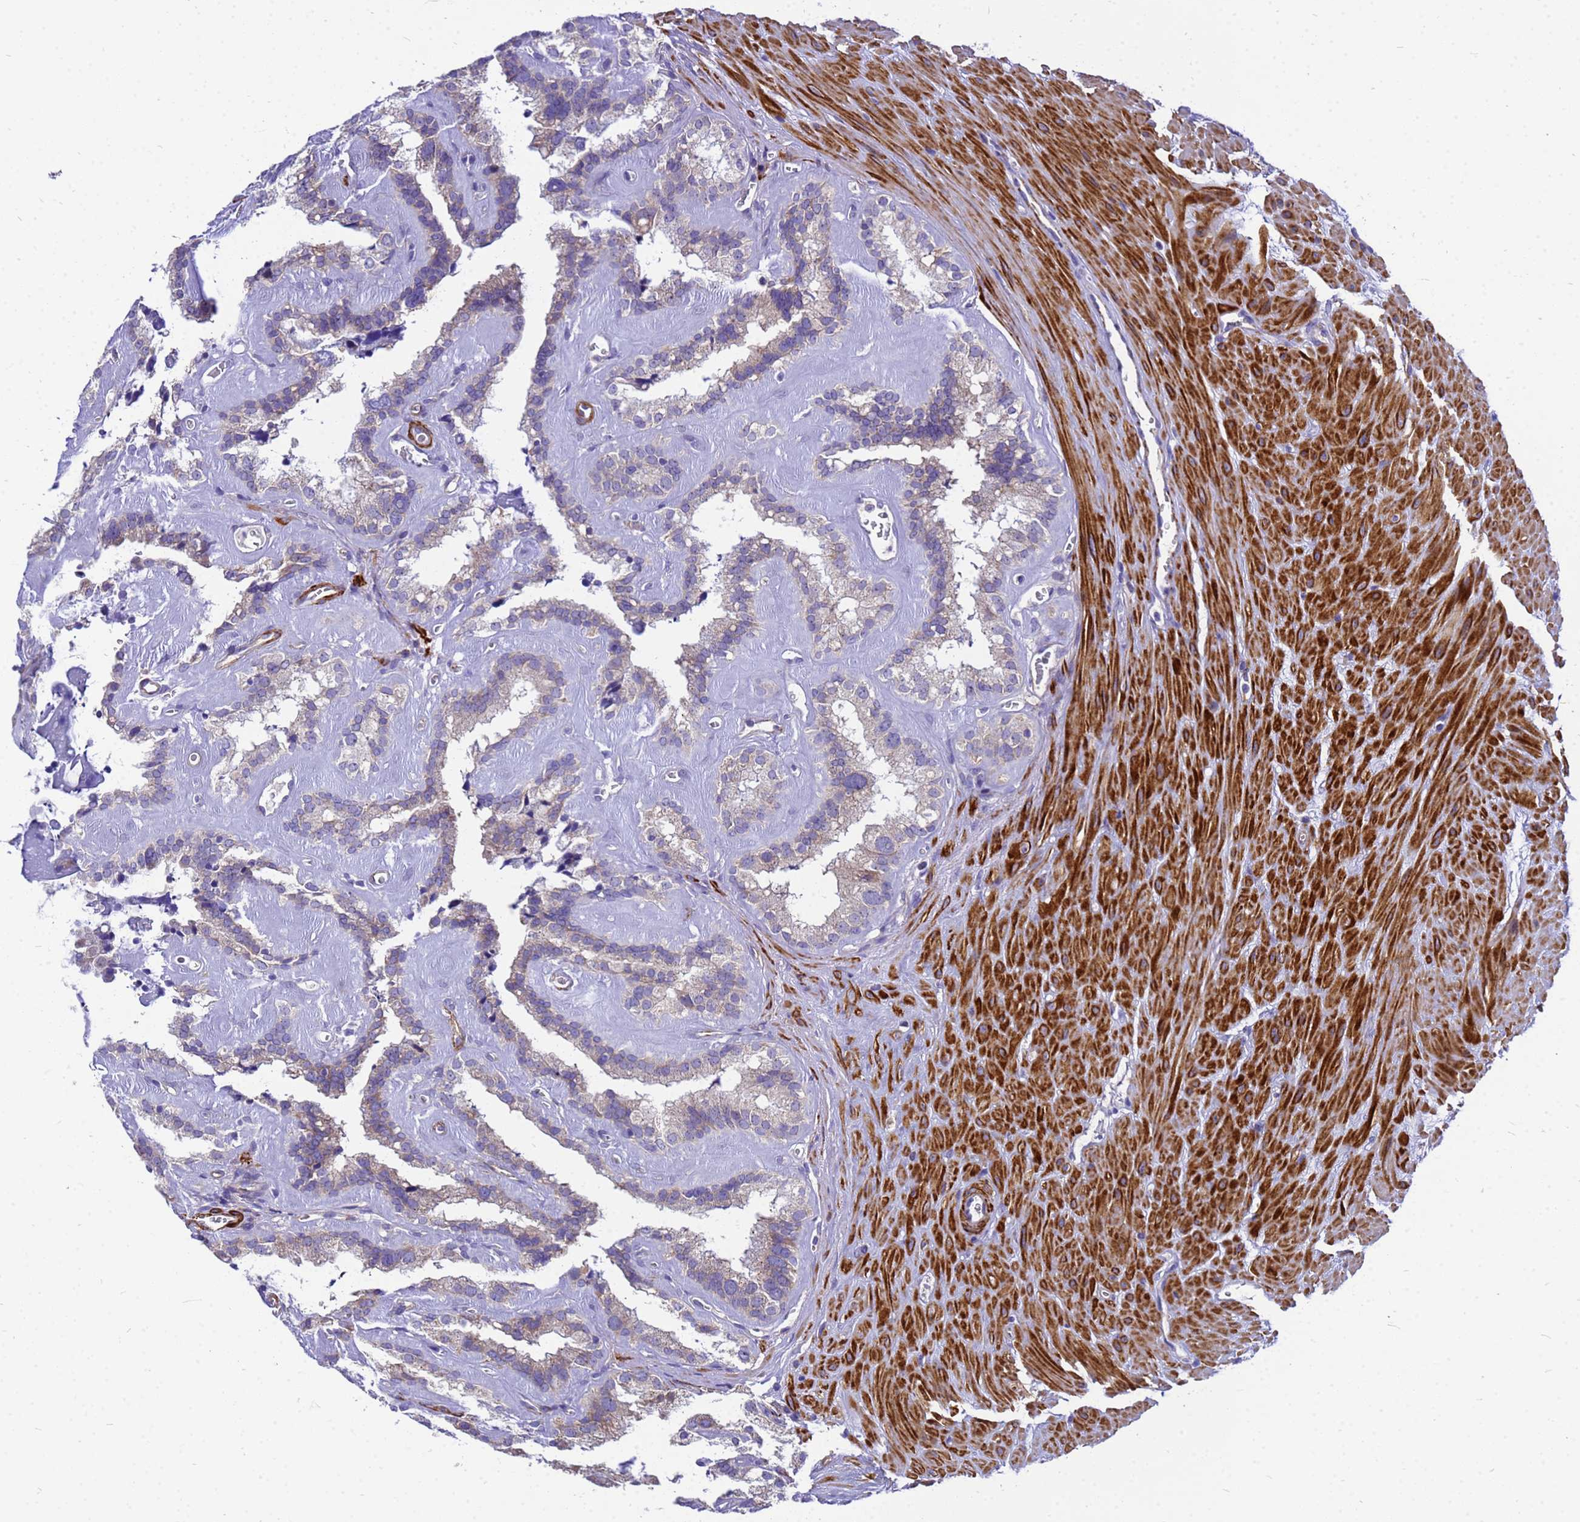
{"staining": {"intensity": "negative", "quantity": "none", "location": "none"}, "tissue": "seminal vesicle", "cell_type": "Glandular cells", "image_type": "normal", "snomed": [{"axis": "morphology", "description": "Normal tissue, NOS"}, {"axis": "topography", "description": "Prostate"}, {"axis": "topography", "description": "Seminal veicle"}], "caption": "This is an immunohistochemistry image of benign seminal vesicle. There is no expression in glandular cells.", "gene": "POP7", "patient": {"sex": "male", "age": 59}}